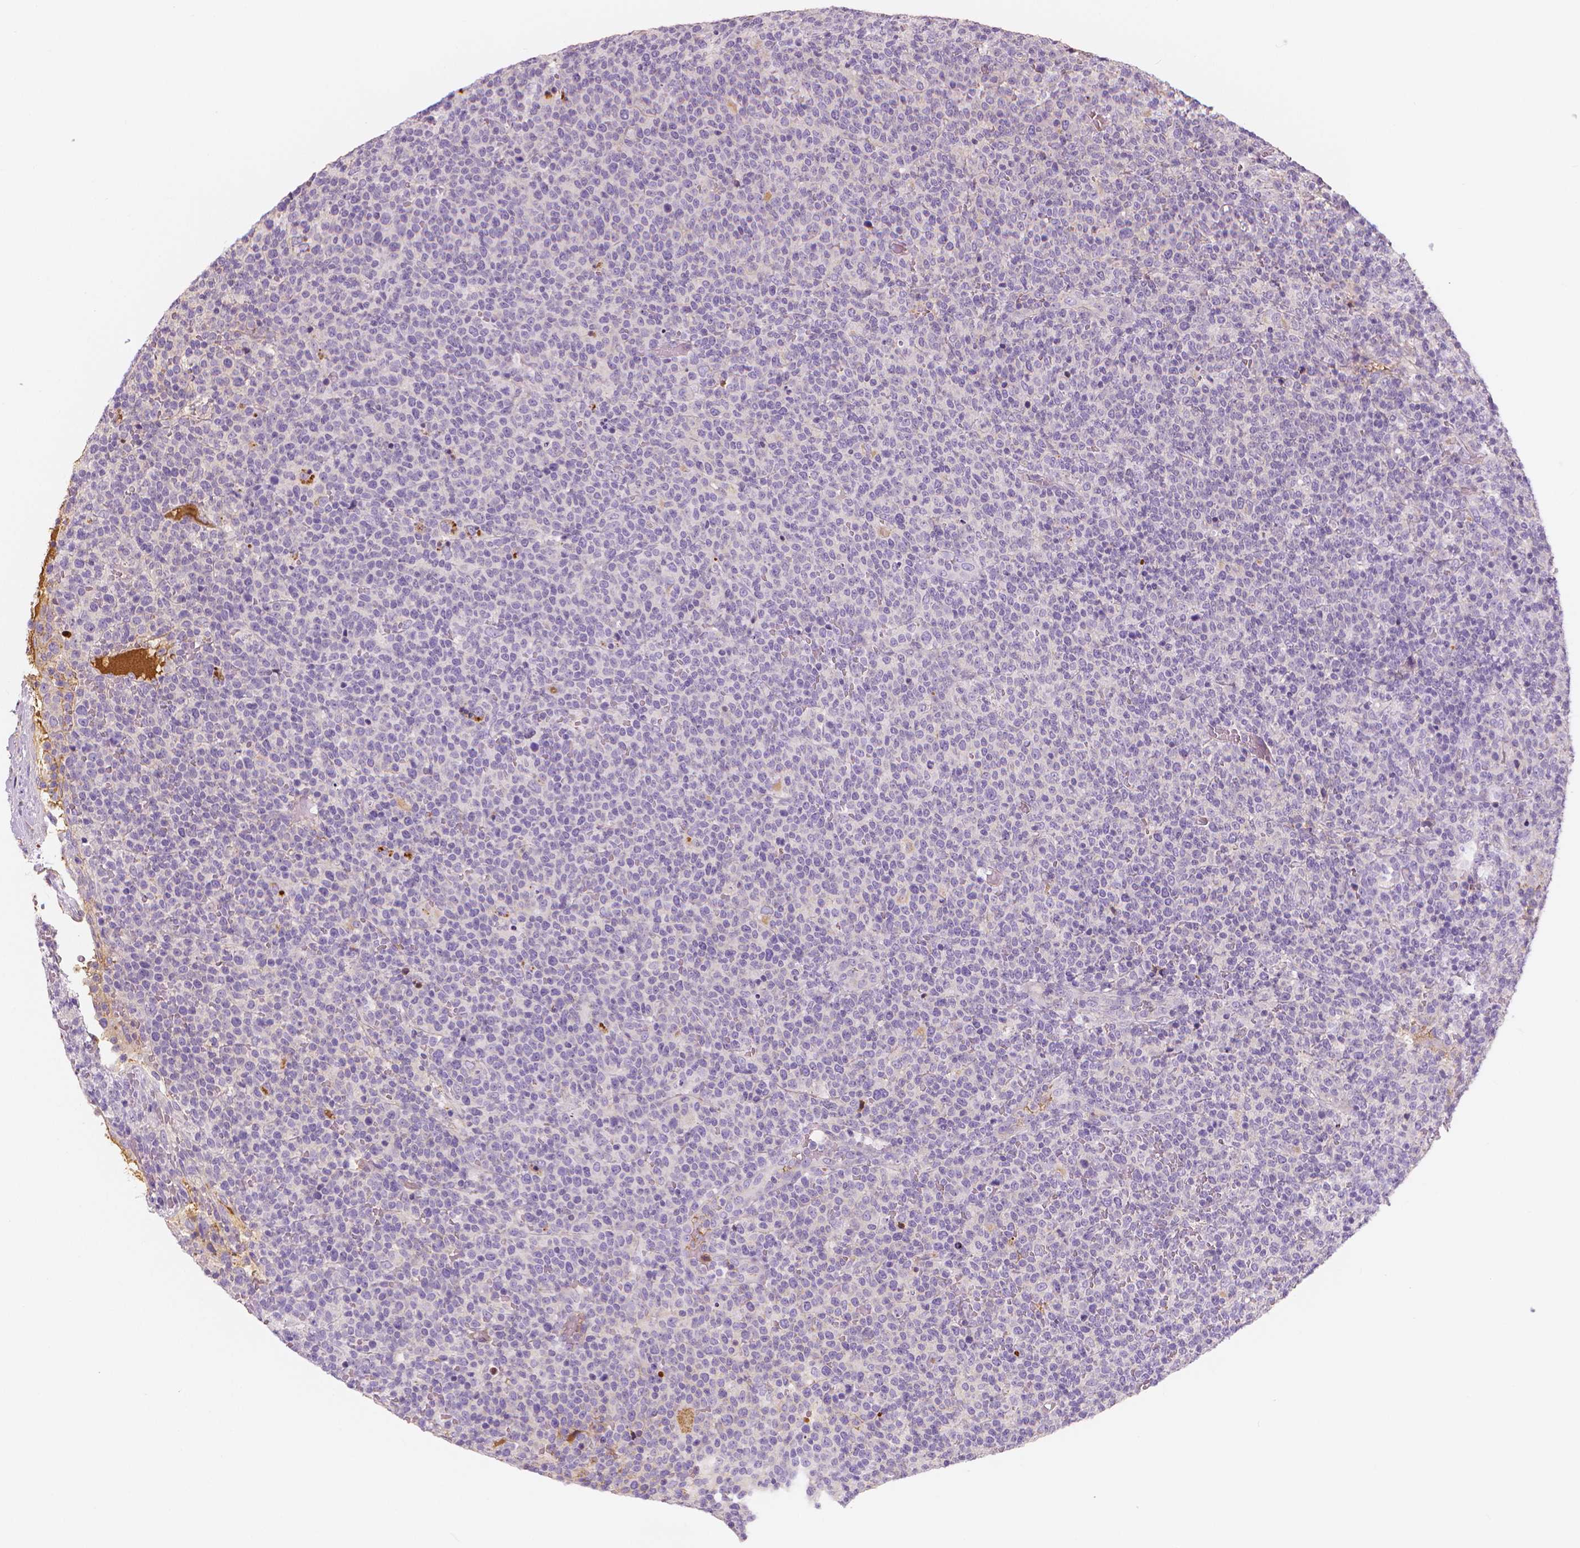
{"staining": {"intensity": "negative", "quantity": "none", "location": "none"}, "tissue": "lymphoma", "cell_type": "Tumor cells", "image_type": "cancer", "snomed": [{"axis": "morphology", "description": "Malignant lymphoma, non-Hodgkin's type, High grade"}, {"axis": "topography", "description": "Lymph node"}], "caption": "High power microscopy image of an immunohistochemistry histopathology image of malignant lymphoma, non-Hodgkin's type (high-grade), revealing no significant staining in tumor cells.", "gene": "APOA4", "patient": {"sex": "male", "age": 61}}